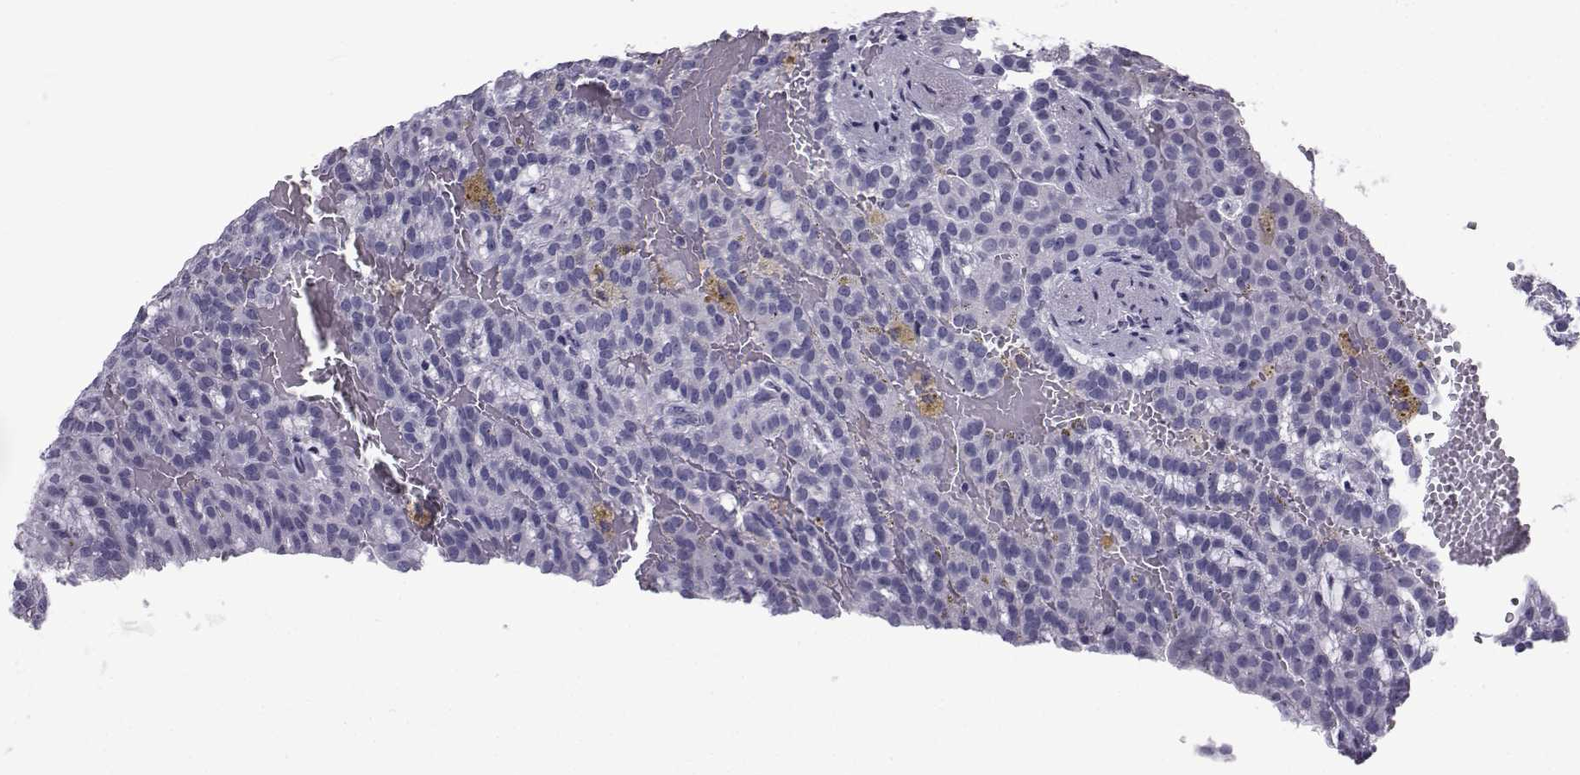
{"staining": {"intensity": "negative", "quantity": "none", "location": "none"}, "tissue": "renal cancer", "cell_type": "Tumor cells", "image_type": "cancer", "snomed": [{"axis": "morphology", "description": "Adenocarcinoma, NOS"}, {"axis": "topography", "description": "Kidney"}], "caption": "DAB (3,3'-diaminobenzidine) immunohistochemical staining of human renal adenocarcinoma displays no significant expression in tumor cells.", "gene": "SPANXD", "patient": {"sex": "male", "age": 63}}